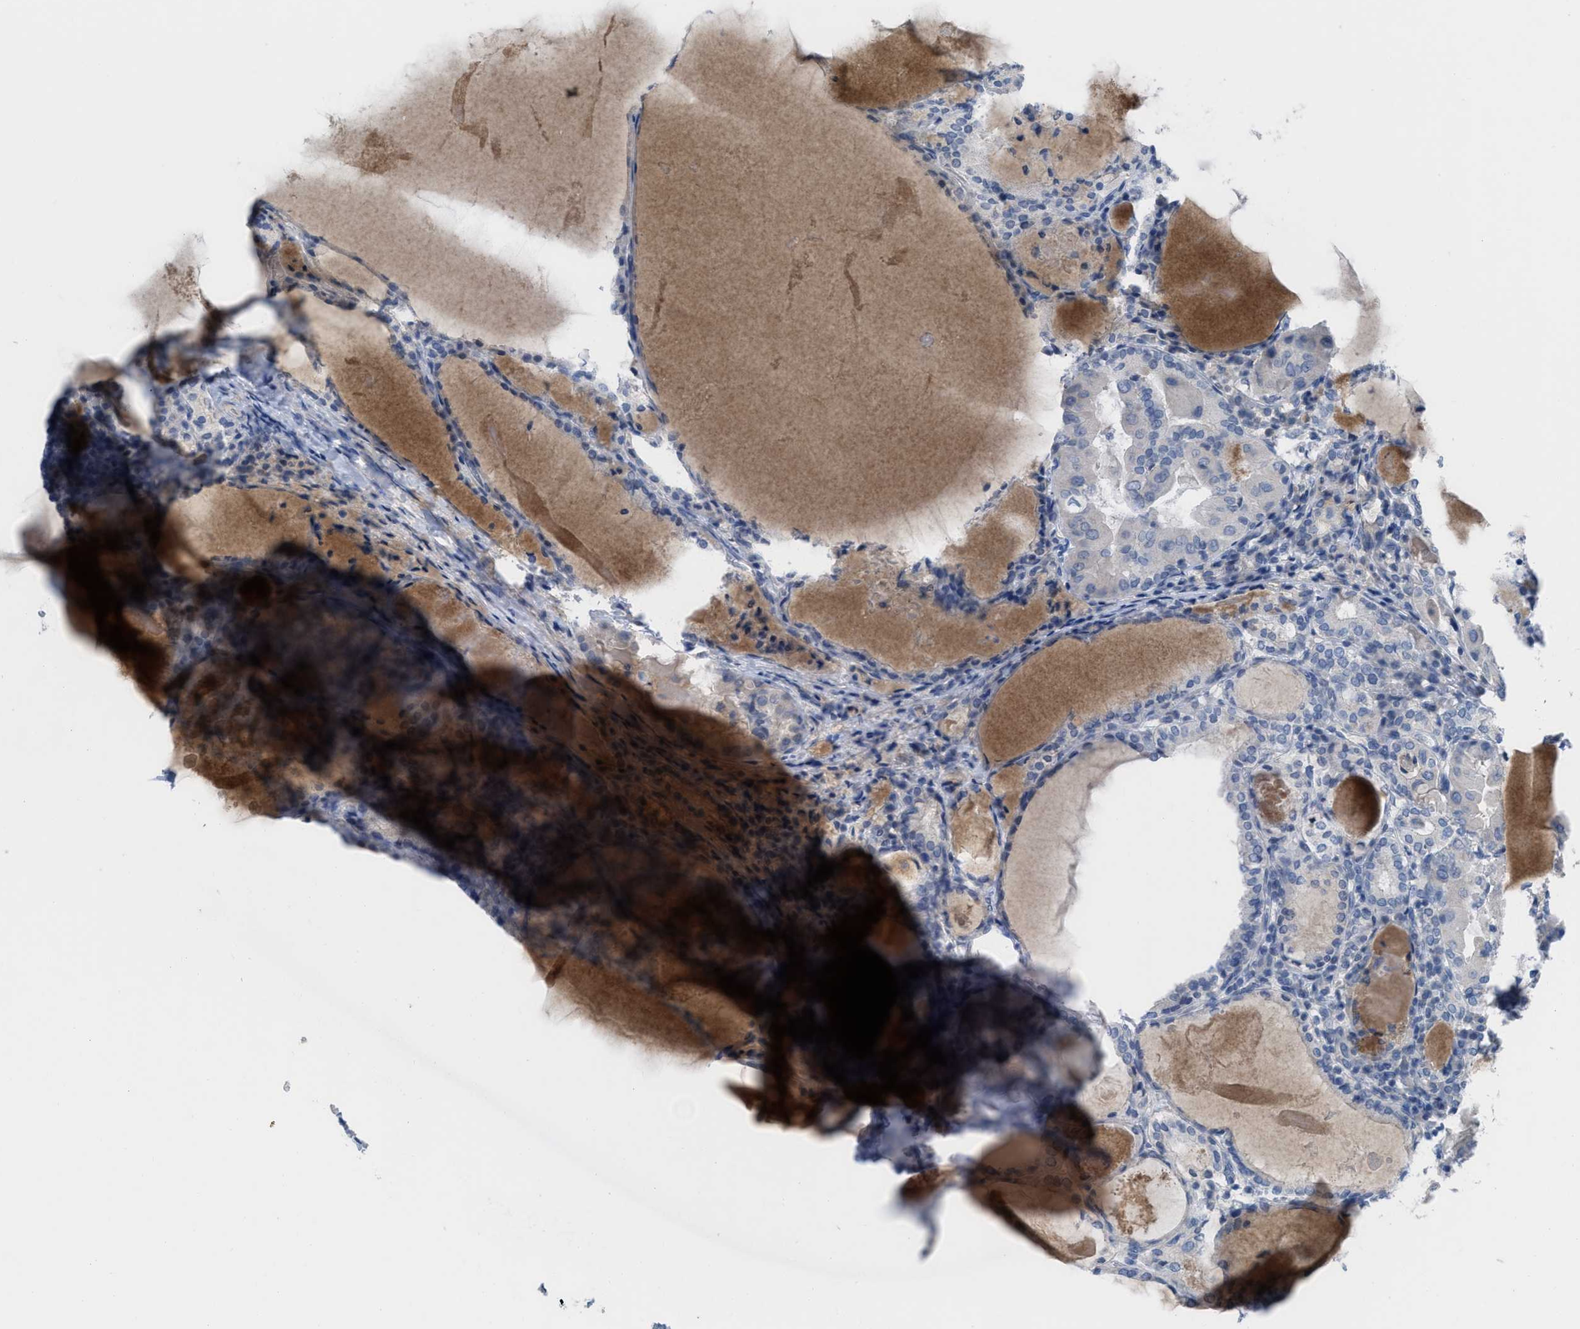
{"staining": {"intensity": "negative", "quantity": "none", "location": "none"}, "tissue": "thyroid cancer", "cell_type": "Tumor cells", "image_type": "cancer", "snomed": [{"axis": "morphology", "description": "Papillary adenocarcinoma, NOS"}, {"axis": "topography", "description": "Thyroid gland"}], "caption": "Tumor cells are negative for brown protein staining in thyroid cancer.", "gene": "HPX", "patient": {"sex": "female", "age": 42}}